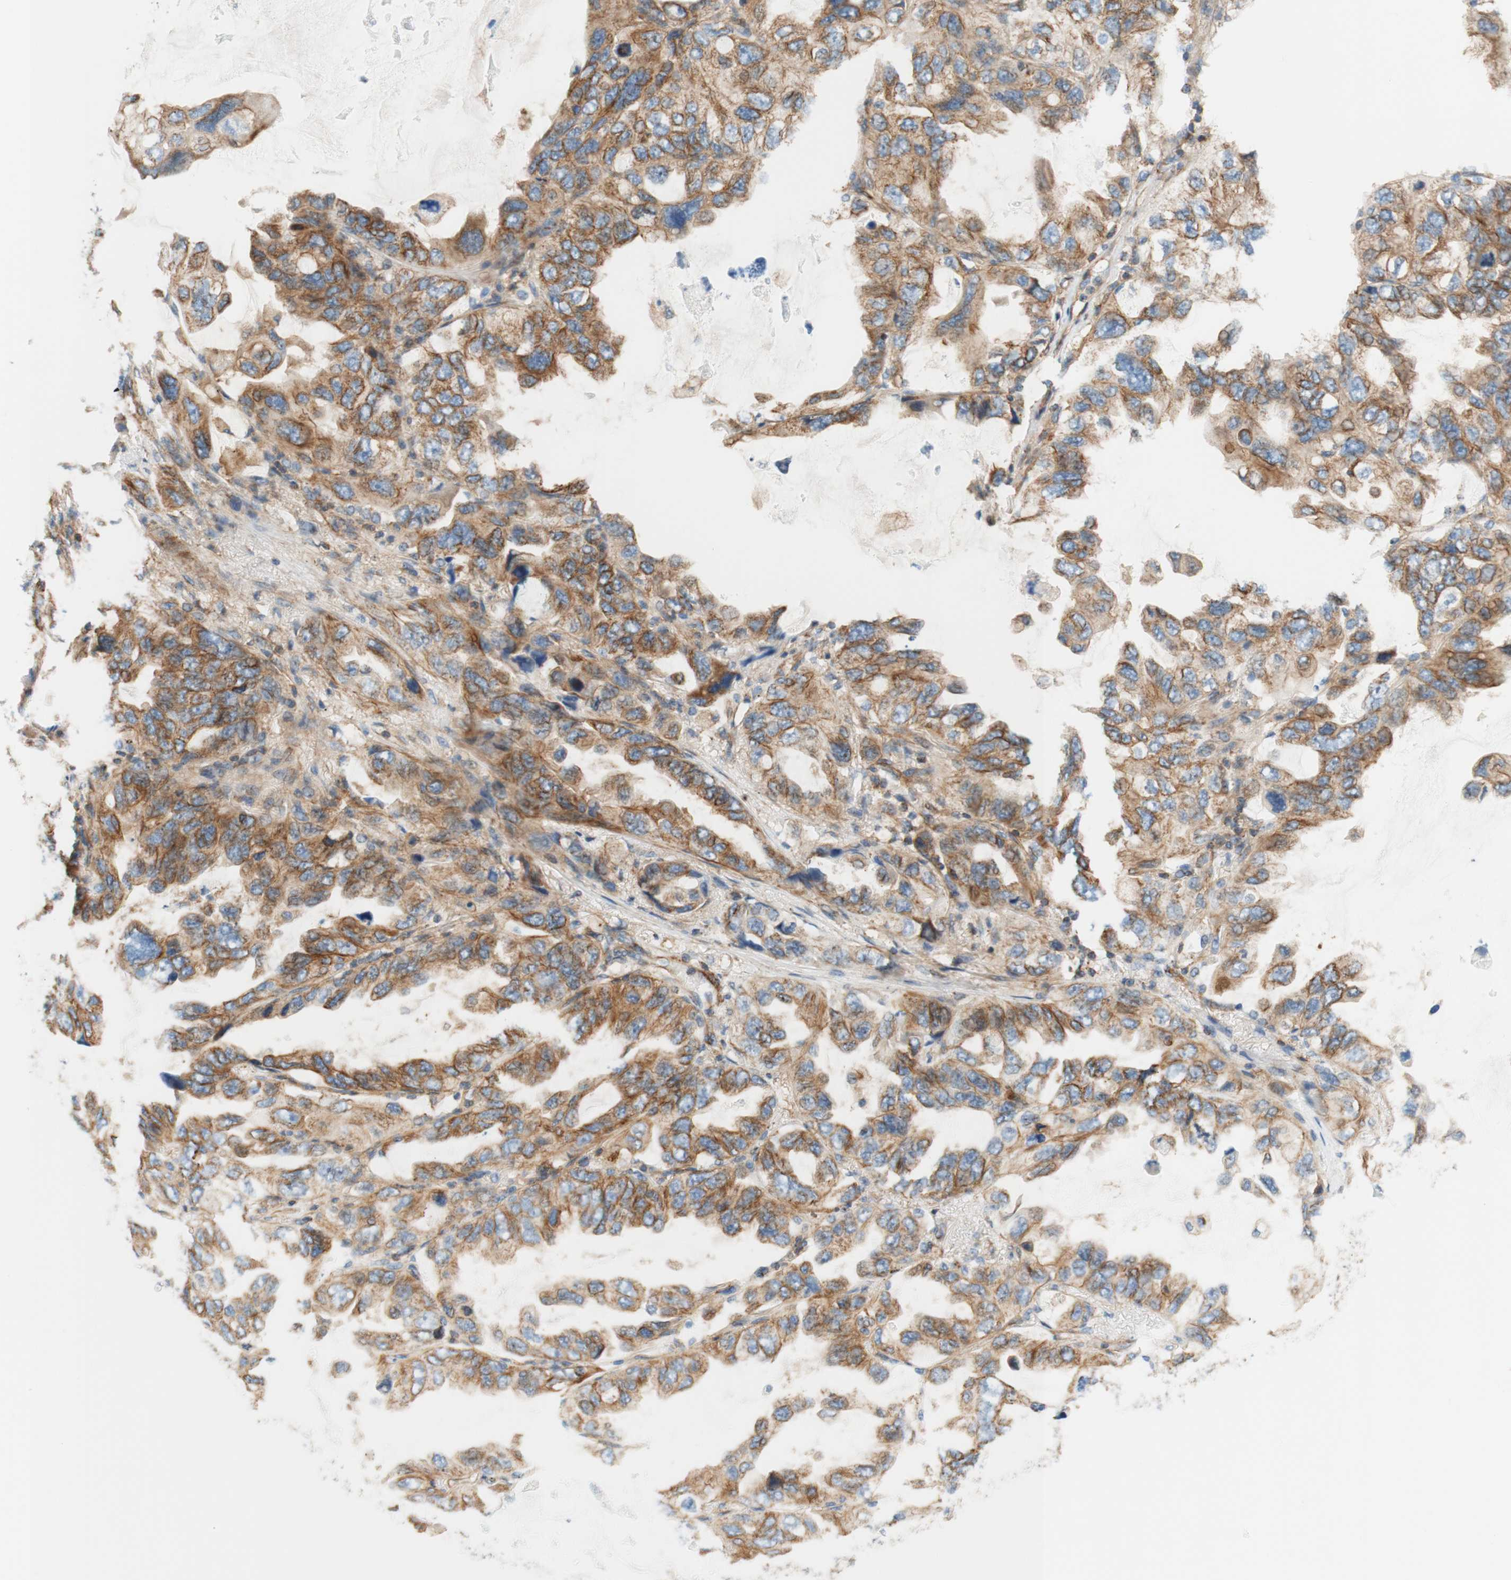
{"staining": {"intensity": "moderate", "quantity": ">75%", "location": "cytoplasmic/membranous"}, "tissue": "lung cancer", "cell_type": "Tumor cells", "image_type": "cancer", "snomed": [{"axis": "morphology", "description": "Squamous cell carcinoma, NOS"}, {"axis": "topography", "description": "Lung"}], "caption": "Approximately >75% of tumor cells in human lung cancer demonstrate moderate cytoplasmic/membranous protein expression as visualized by brown immunohistochemical staining.", "gene": "VPS26A", "patient": {"sex": "female", "age": 73}}